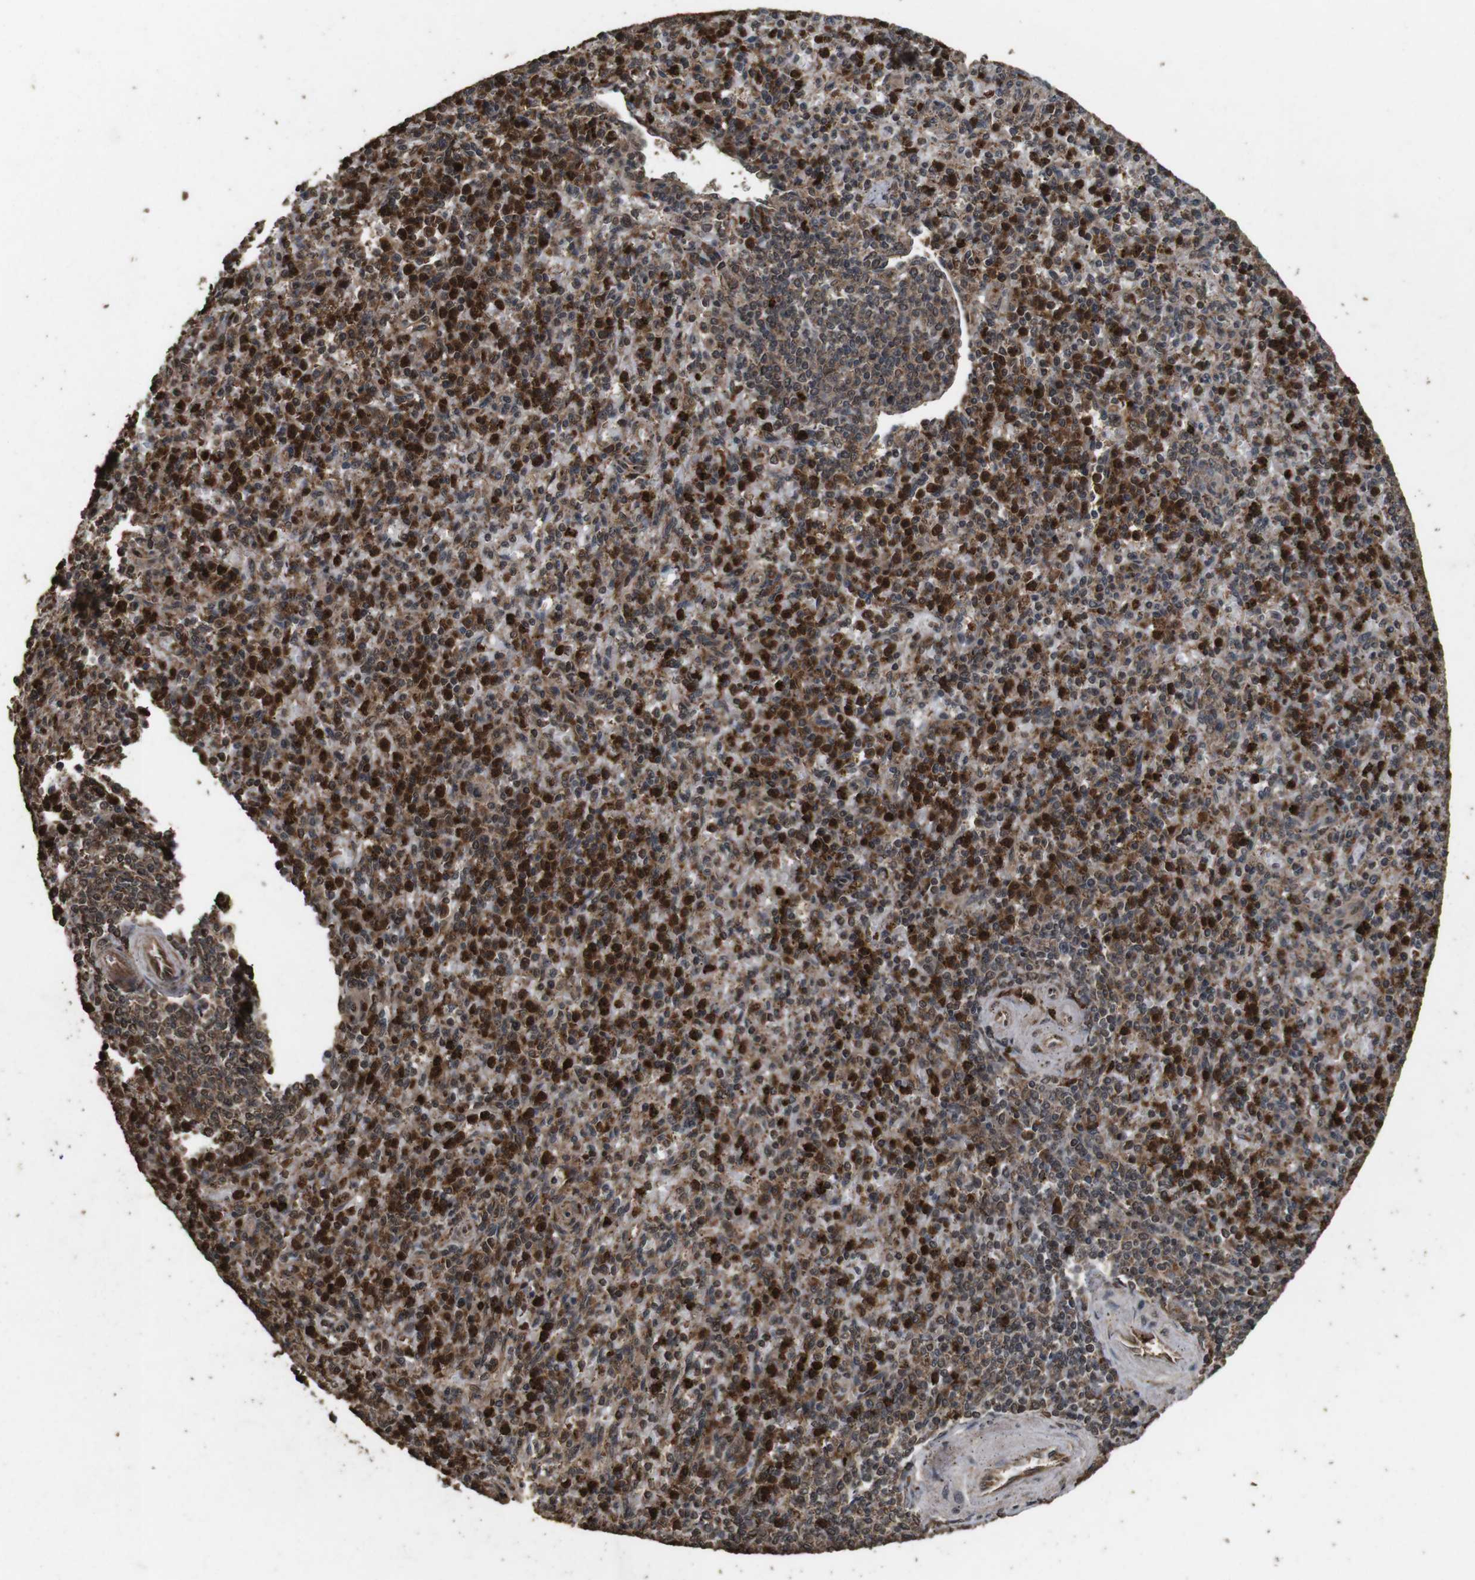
{"staining": {"intensity": "strong", "quantity": ">75%", "location": "nuclear"}, "tissue": "spleen", "cell_type": "Cells in red pulp", "image_type": "normal", "snomed": [{"axis": "morphology", "description": "Normal tissue, NOS"}, {"axis": "topography", "description": "Spleen"}], "caption": "Benign spleen was stained to show a protein in brown. There is high levels of strong nuclear expression in approximately >75% of cells in red pulp. The staining is performed using DAB brown chromogen to label protein expression. The nuclei are counter-stained blue using hematoxylin.", "gene": "RRAS2", "patient": {"sex": "male", "age": 72}}